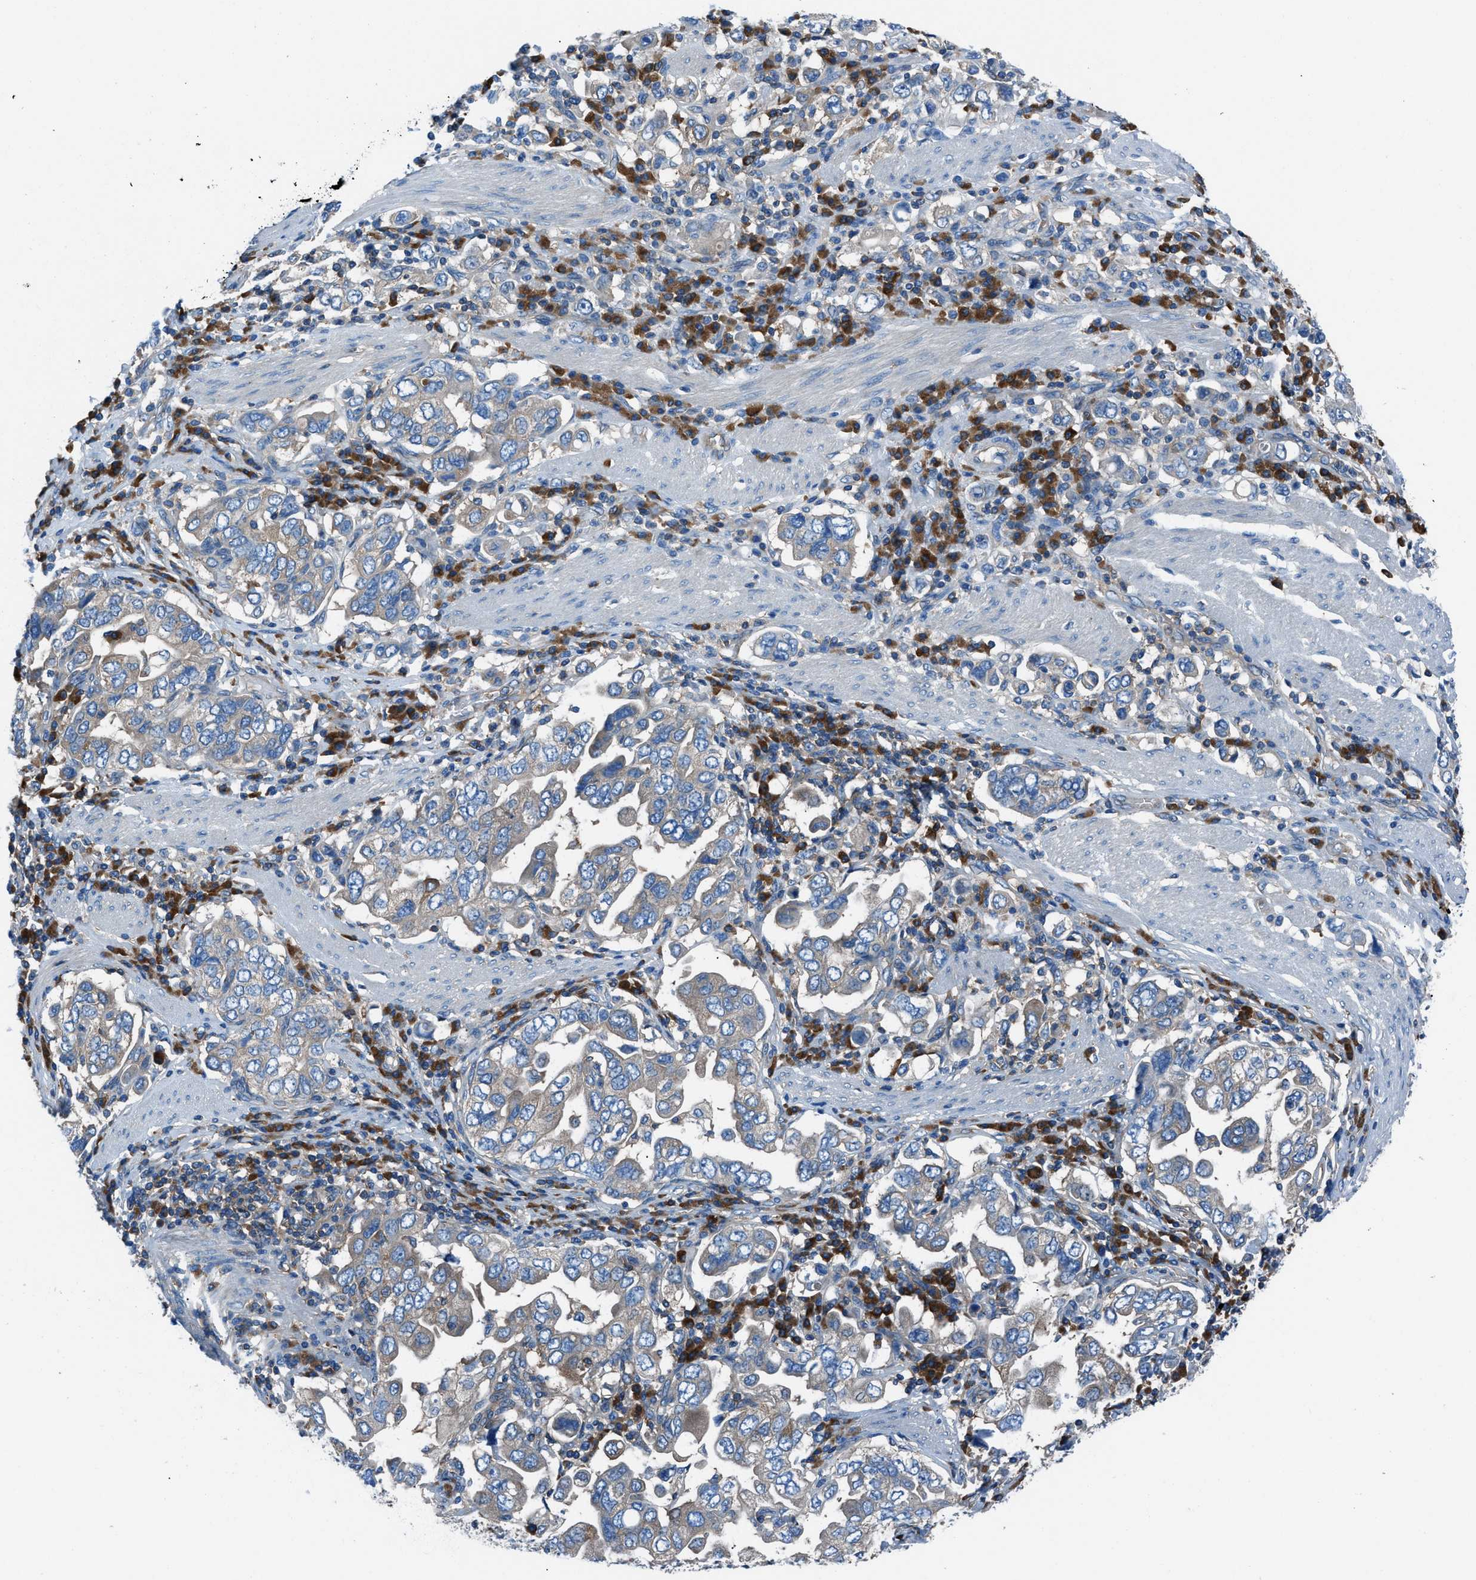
{"staining": {"intensity": "moderate", "quantity": "<25%", "location": "cytoplasmic/membranous"}, "tissue": "stomach cancer", "cell_type": "Tumor cells", "image_type": "cancer", "snomed": [{"axis": "morphology", "description": "Adenocarcinoma, NOS"}, {"axis": "topography", "description": "Stomach, upper"}], "caption": "Immunohistochemistry (IHC) of stomach cancer (adenocarcinoma) displays low levels of moderate cytoplasmic/membranous staining in approximately <25% of tumor cells. (DAB (3,3'-diaminobenzidine) = brown stain, brightfield microscopy at high magnification).", "gene": "SARS1", "patient": {"sex": "male", "age": 62}}